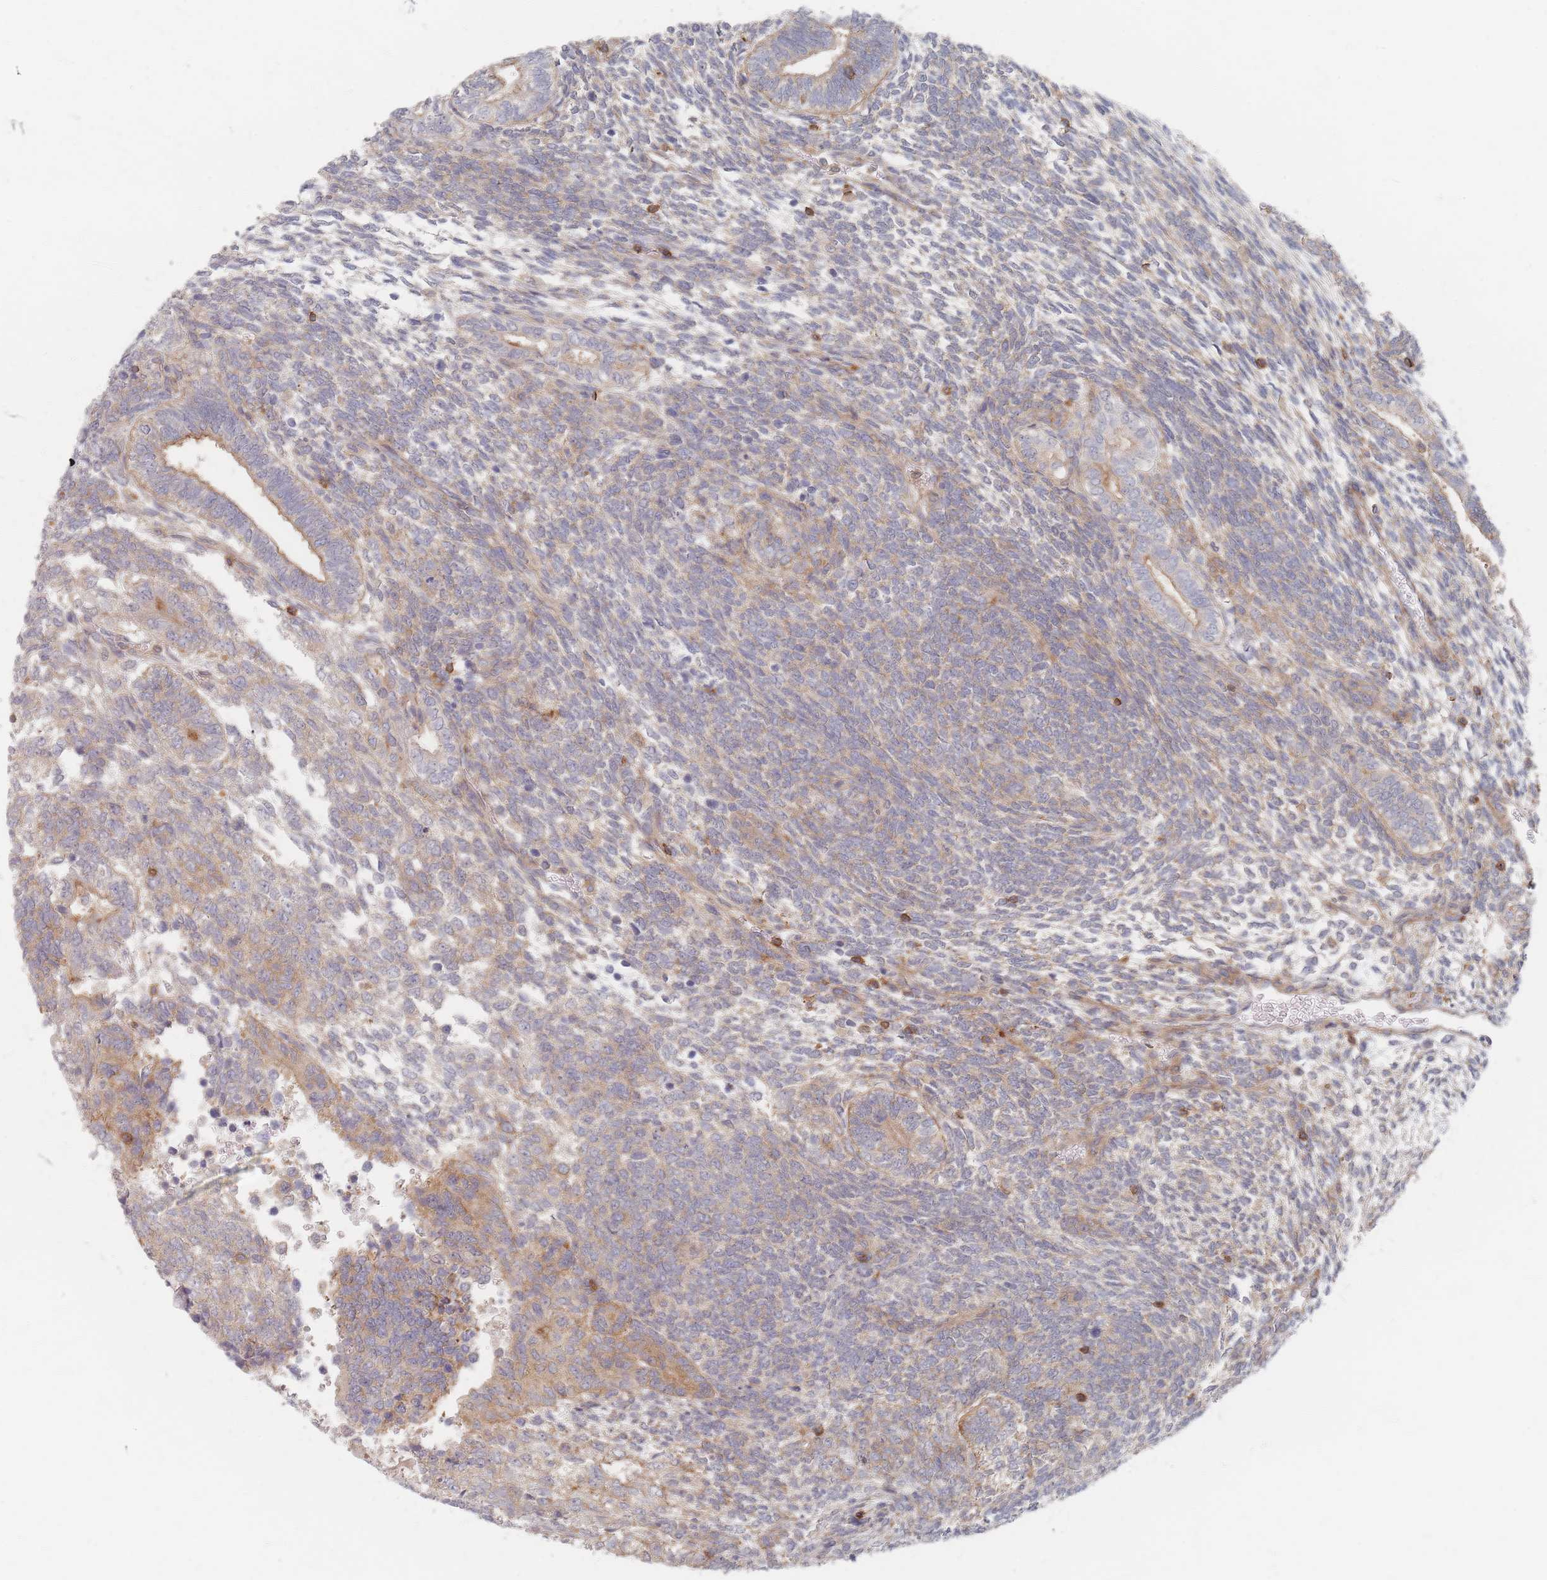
{"staining": {"intensity": "weak", "quantity": "25%-75%", "location": "cytoplasmic/membranous"}, "tissue": "testis cancer", "cell_type": "Tumor cells", "image_type": "cancer", "snomed": [{"axis": "morphology", "description": "Carcinoma, Embryonal, NOS"}, {"axis": "topography", "description": "Testis"}], "caption": "Testis cancer (embryonal carcinoma) was stained to show a protein in brown. There is low levels of weak cytoplasmic/membranous positivity in about 25%-75% of tumor cells.", "gene": "ZNF852", "patient": {"sex": "male", "age": 23}}